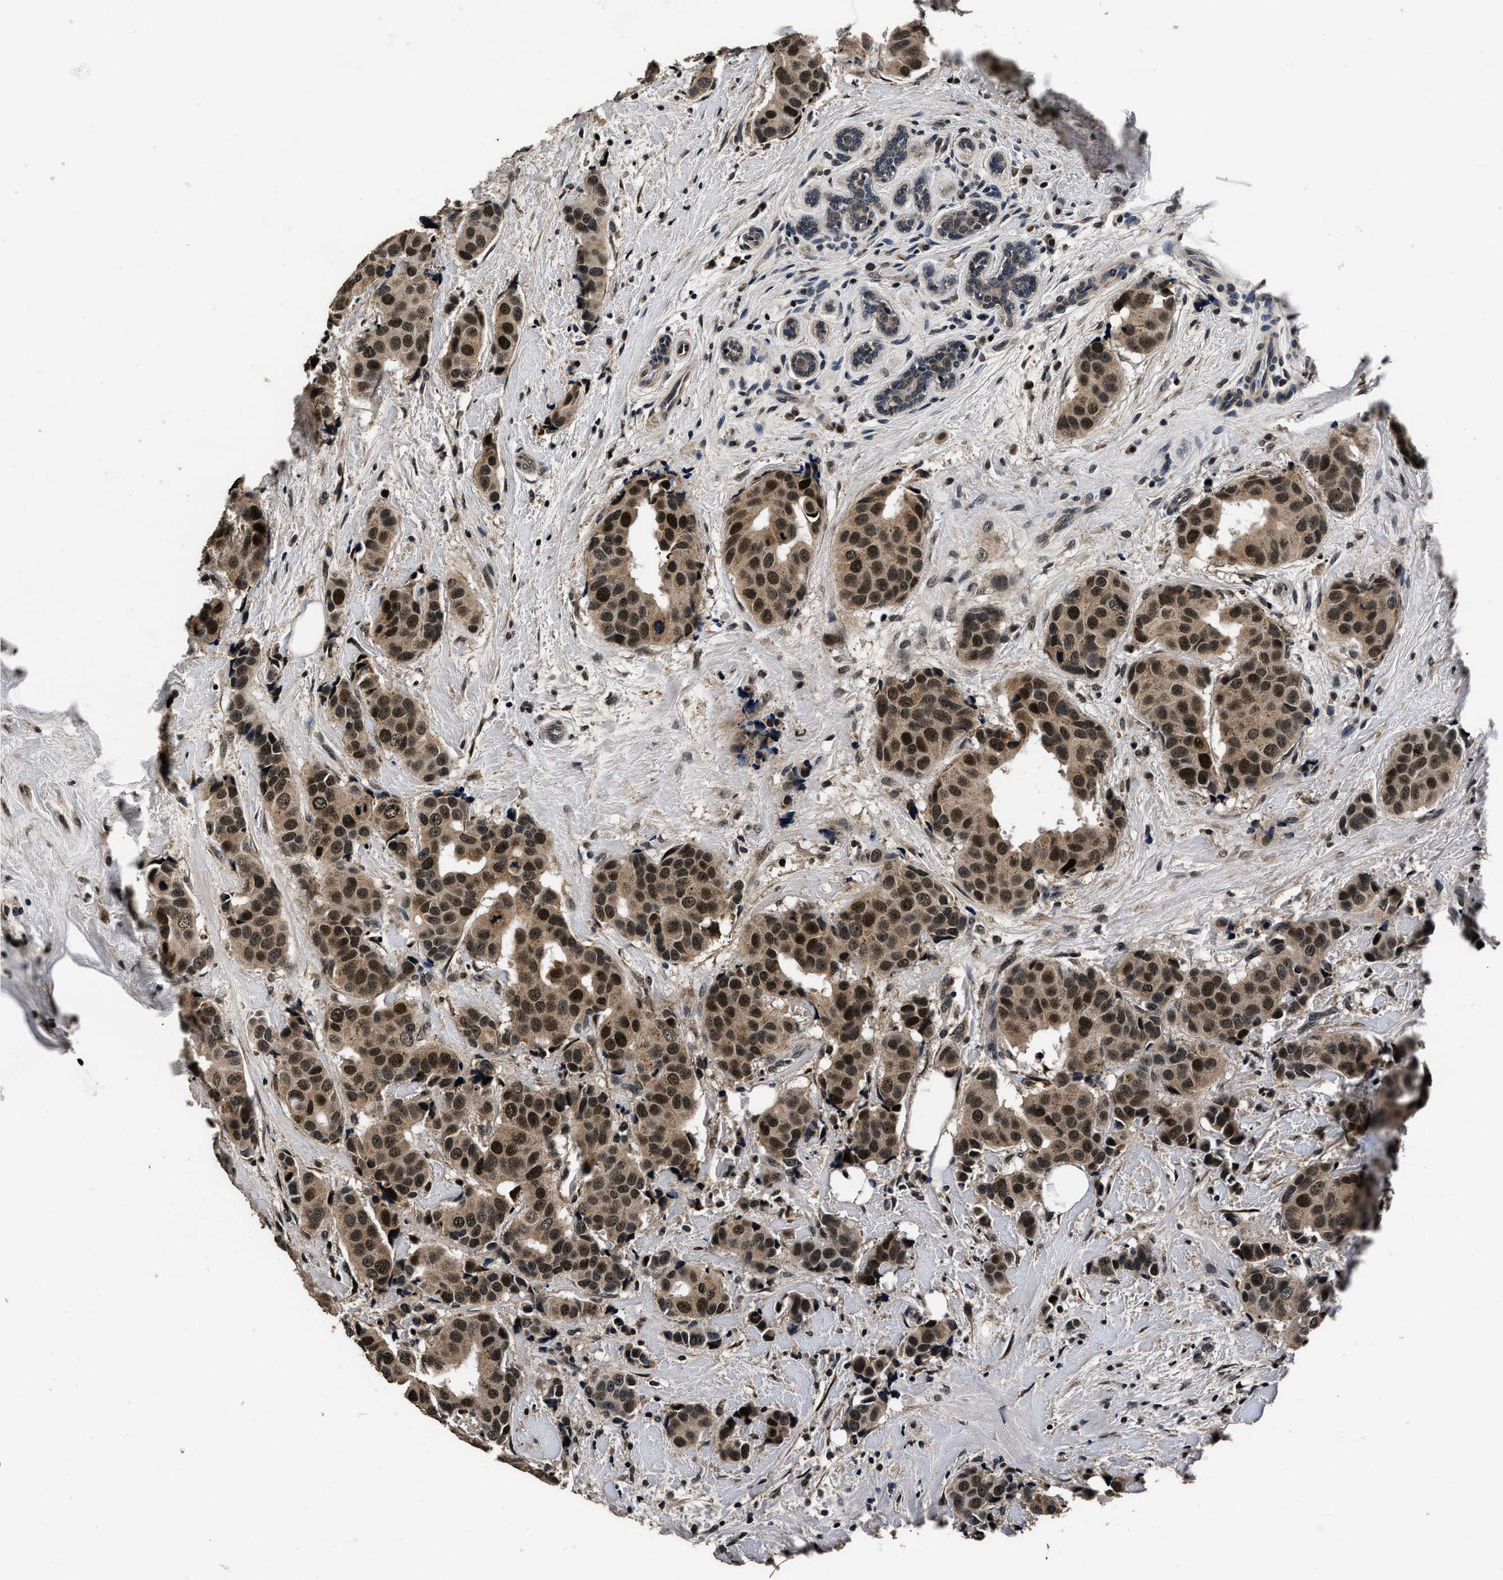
{"staining": {"intensity": "strong", "quantity": ">75%", "location": "cytoplasmic/membranous,nuclear"}, "tissue": "breast cancer", "cell_type": "Tumor cells", "image_type": "cancer", "snomed": [{"axis": "morphology", "description": "Normal tissue, NOS"}, {"axis": "morphology", "description": "Duct carcinoma"}, {"axis": "topography", "description": "Breast"}], "caption": "Infiltrating ductal carcinoma (breast) tissue exhibits strong cytoplasmic/membranous and nuclear staining in about >75% of tumor cells, visualized by immunohistochemistry.", "gene": "CSTF1", "patient": {"sex": "female", "age": 39}}